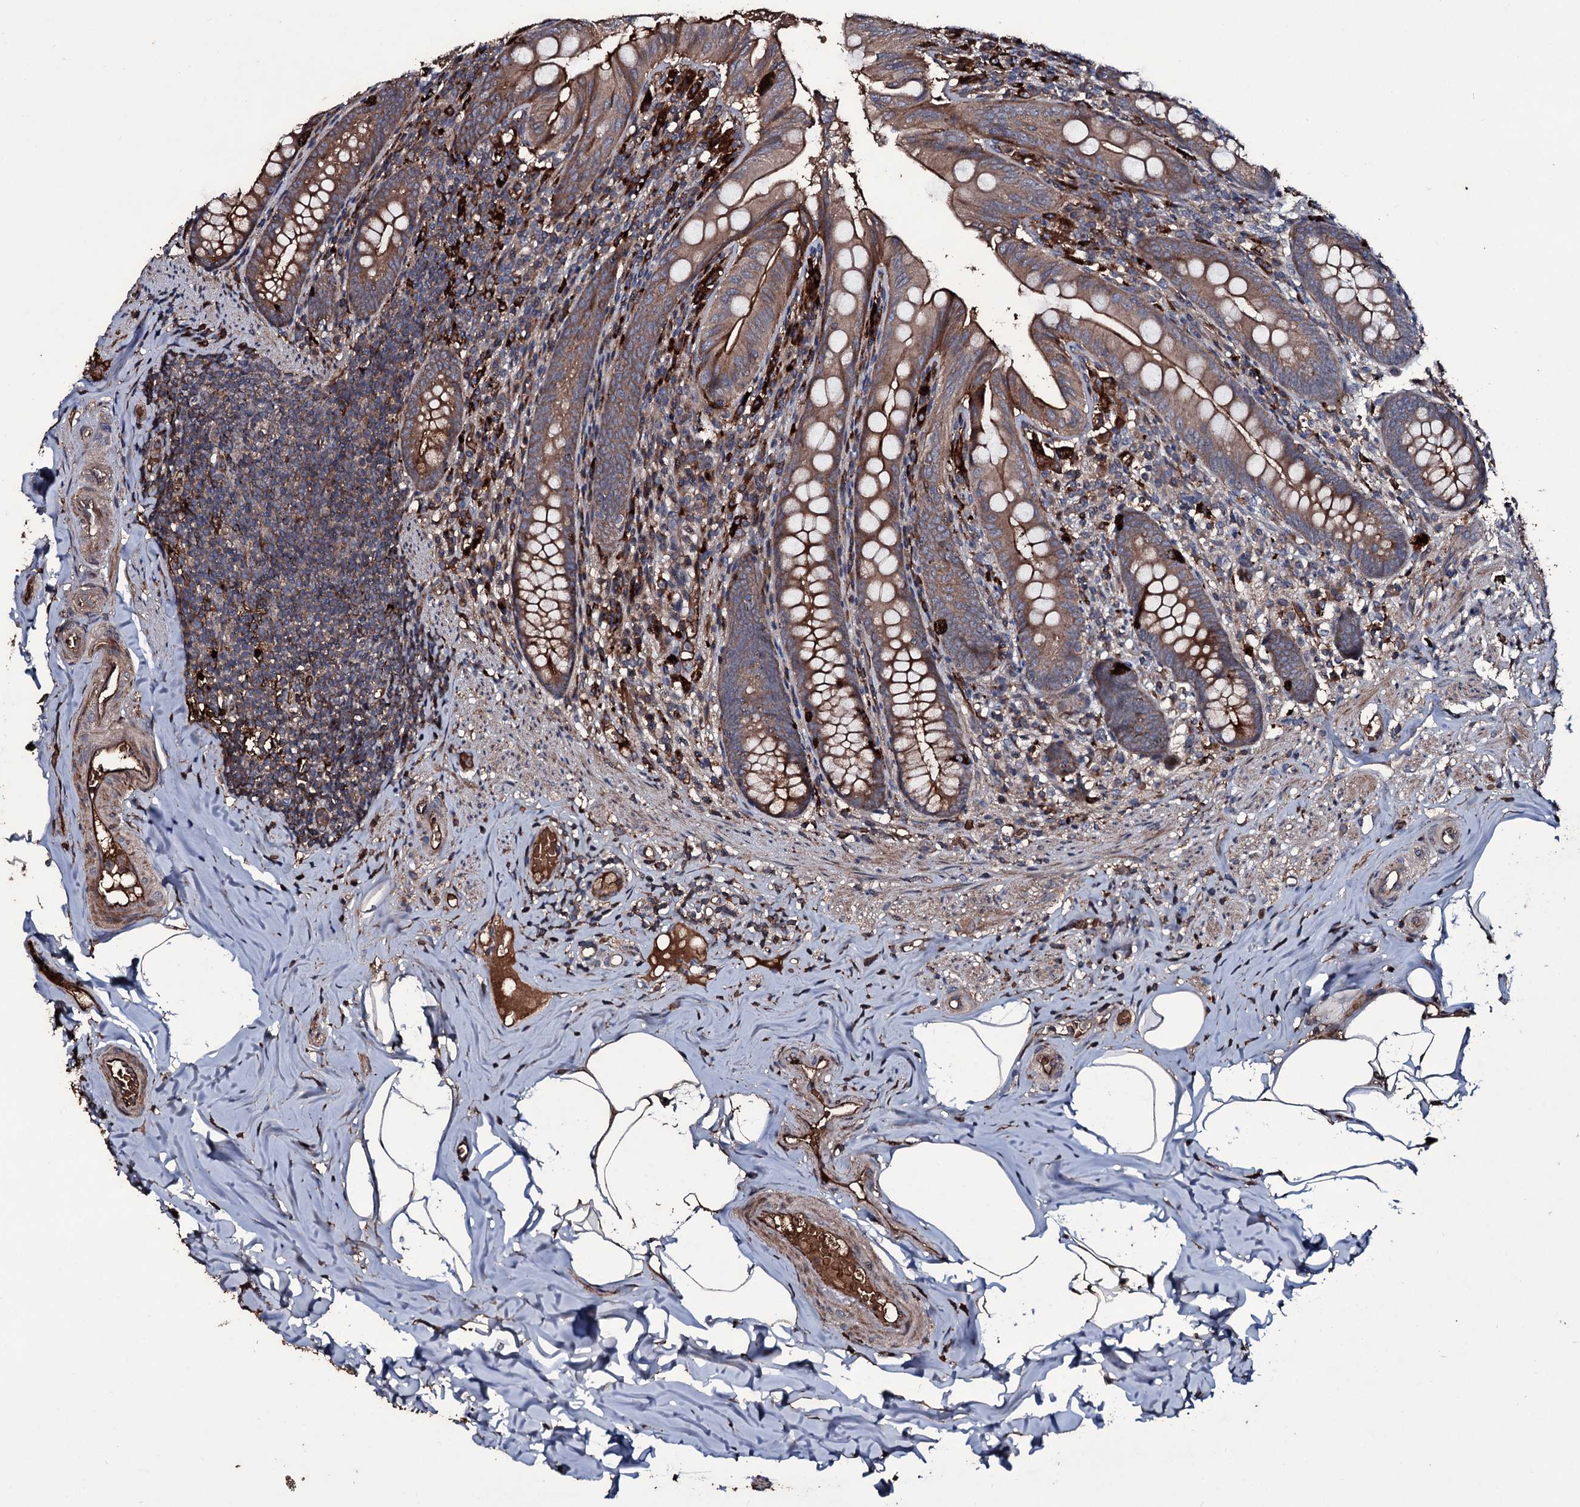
{"staining": {"intensity": "moderate", "quantity": ">75%", "location": "cytoplasmic/membranous"}, "tissue": "appendix", "cell_type": "Glandular cells", "image_type": "normal", "snomed": [{"axis": "morphology", "description": "Normal tissue, NOS"}, {"axis": "topography", "description": "Appendix"}], "caption": "About >75% of glandular cells in normal appendix display moderate cytoplasmic/membranous protein staining as visualized by brown immunohistochemical staining.", "gene": "ZSWIM8", "patient": {"sex": "male", "age": 55}}